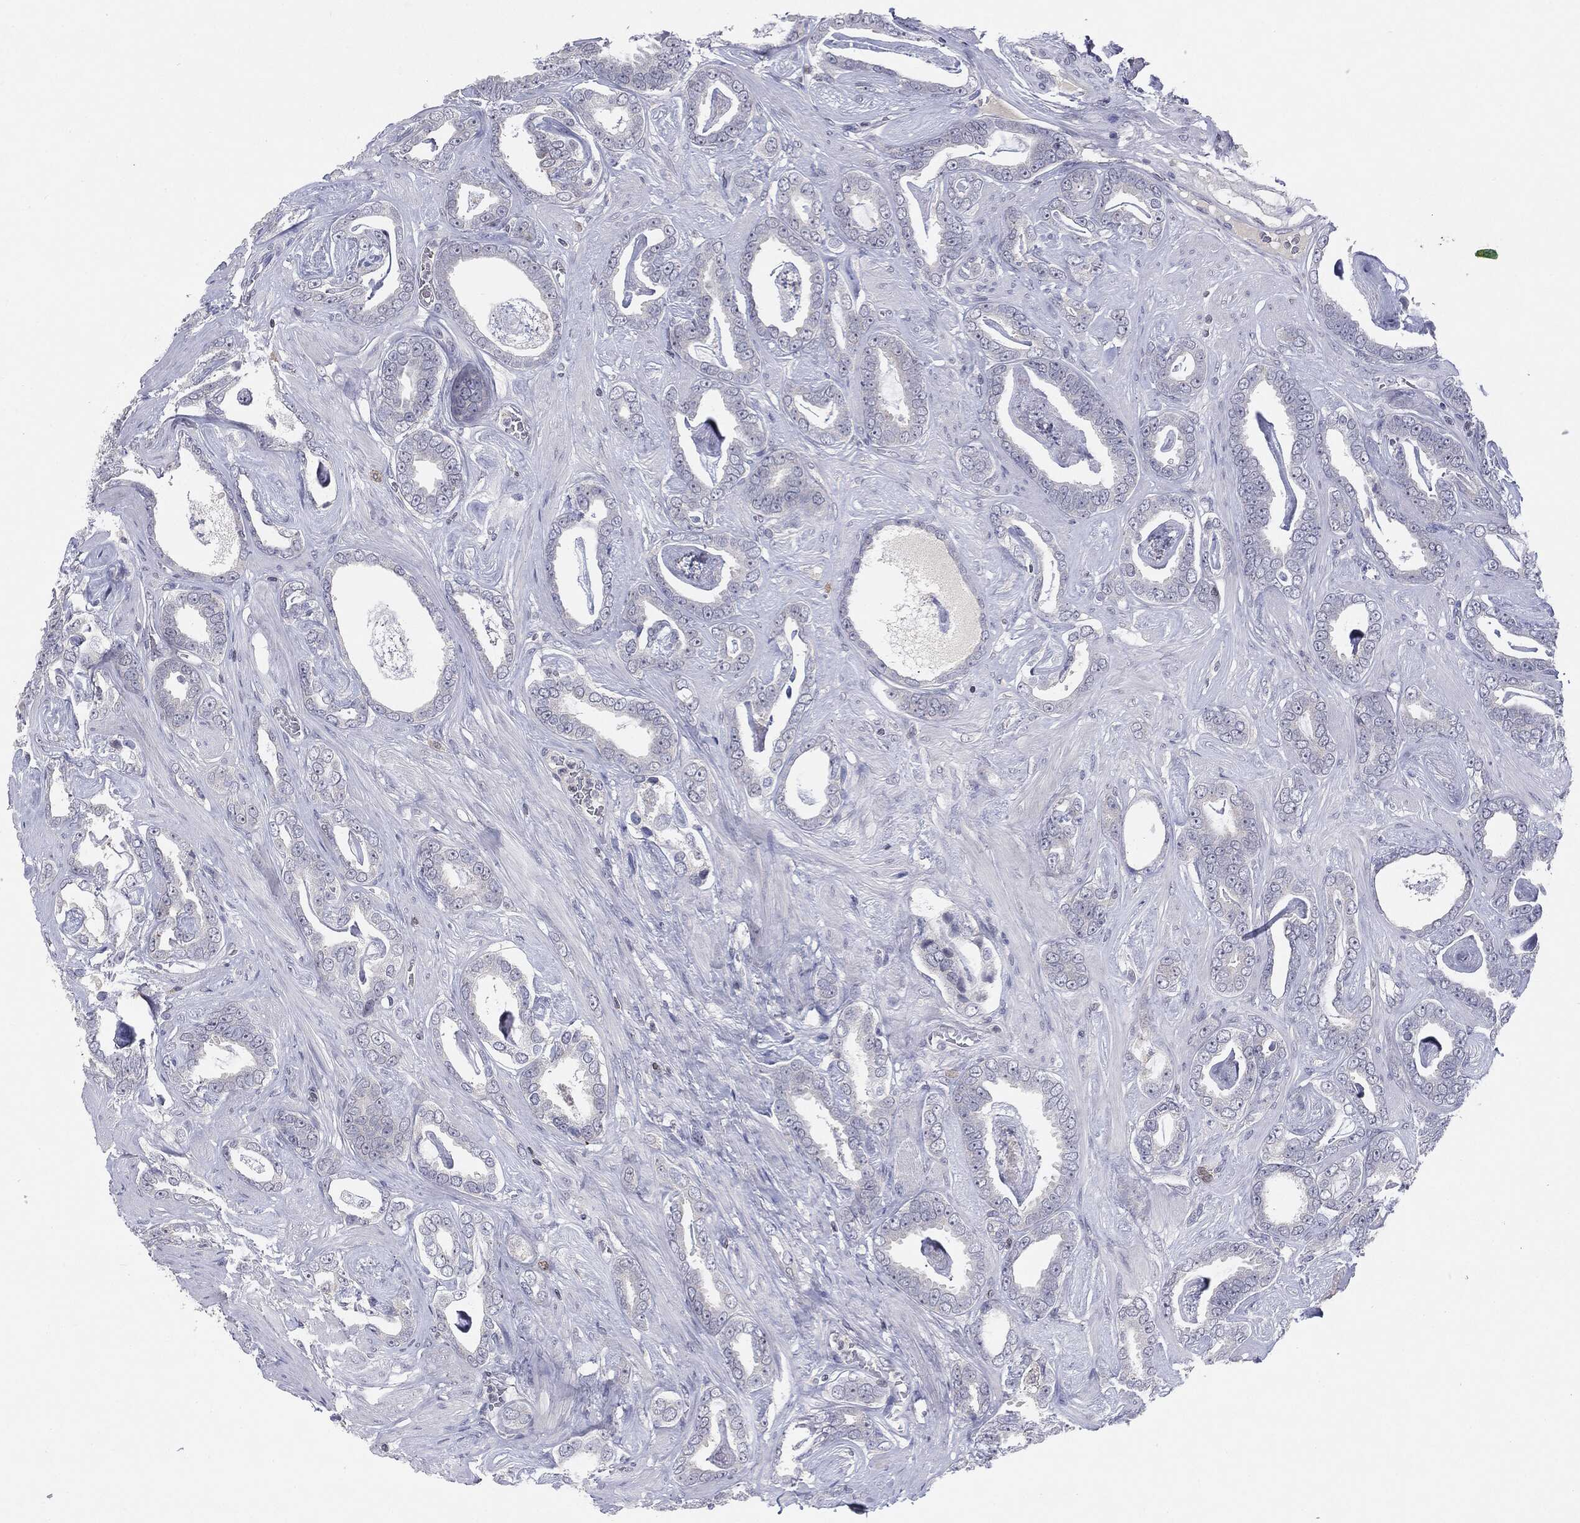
{"staining": {"intensity": "negative", "quantity": "none", "location": "none"}, "tissue": "prostate cancer", "cell_type": "Tumor cells", "image_type": "cancer", "snomed": [{"axis": "morphology", "description": "Adenocarcinoma, High grade"}, {"axis": "topography", "description": "Prostate"}], "caption": "Immunohistochemistry (IHC) of human adenocarcinoma (high-grade) (prostate) demonstrates no staining in tumor cells.", "gene": "KIF2C", "patient": {"sex": "male", "age": 63}}